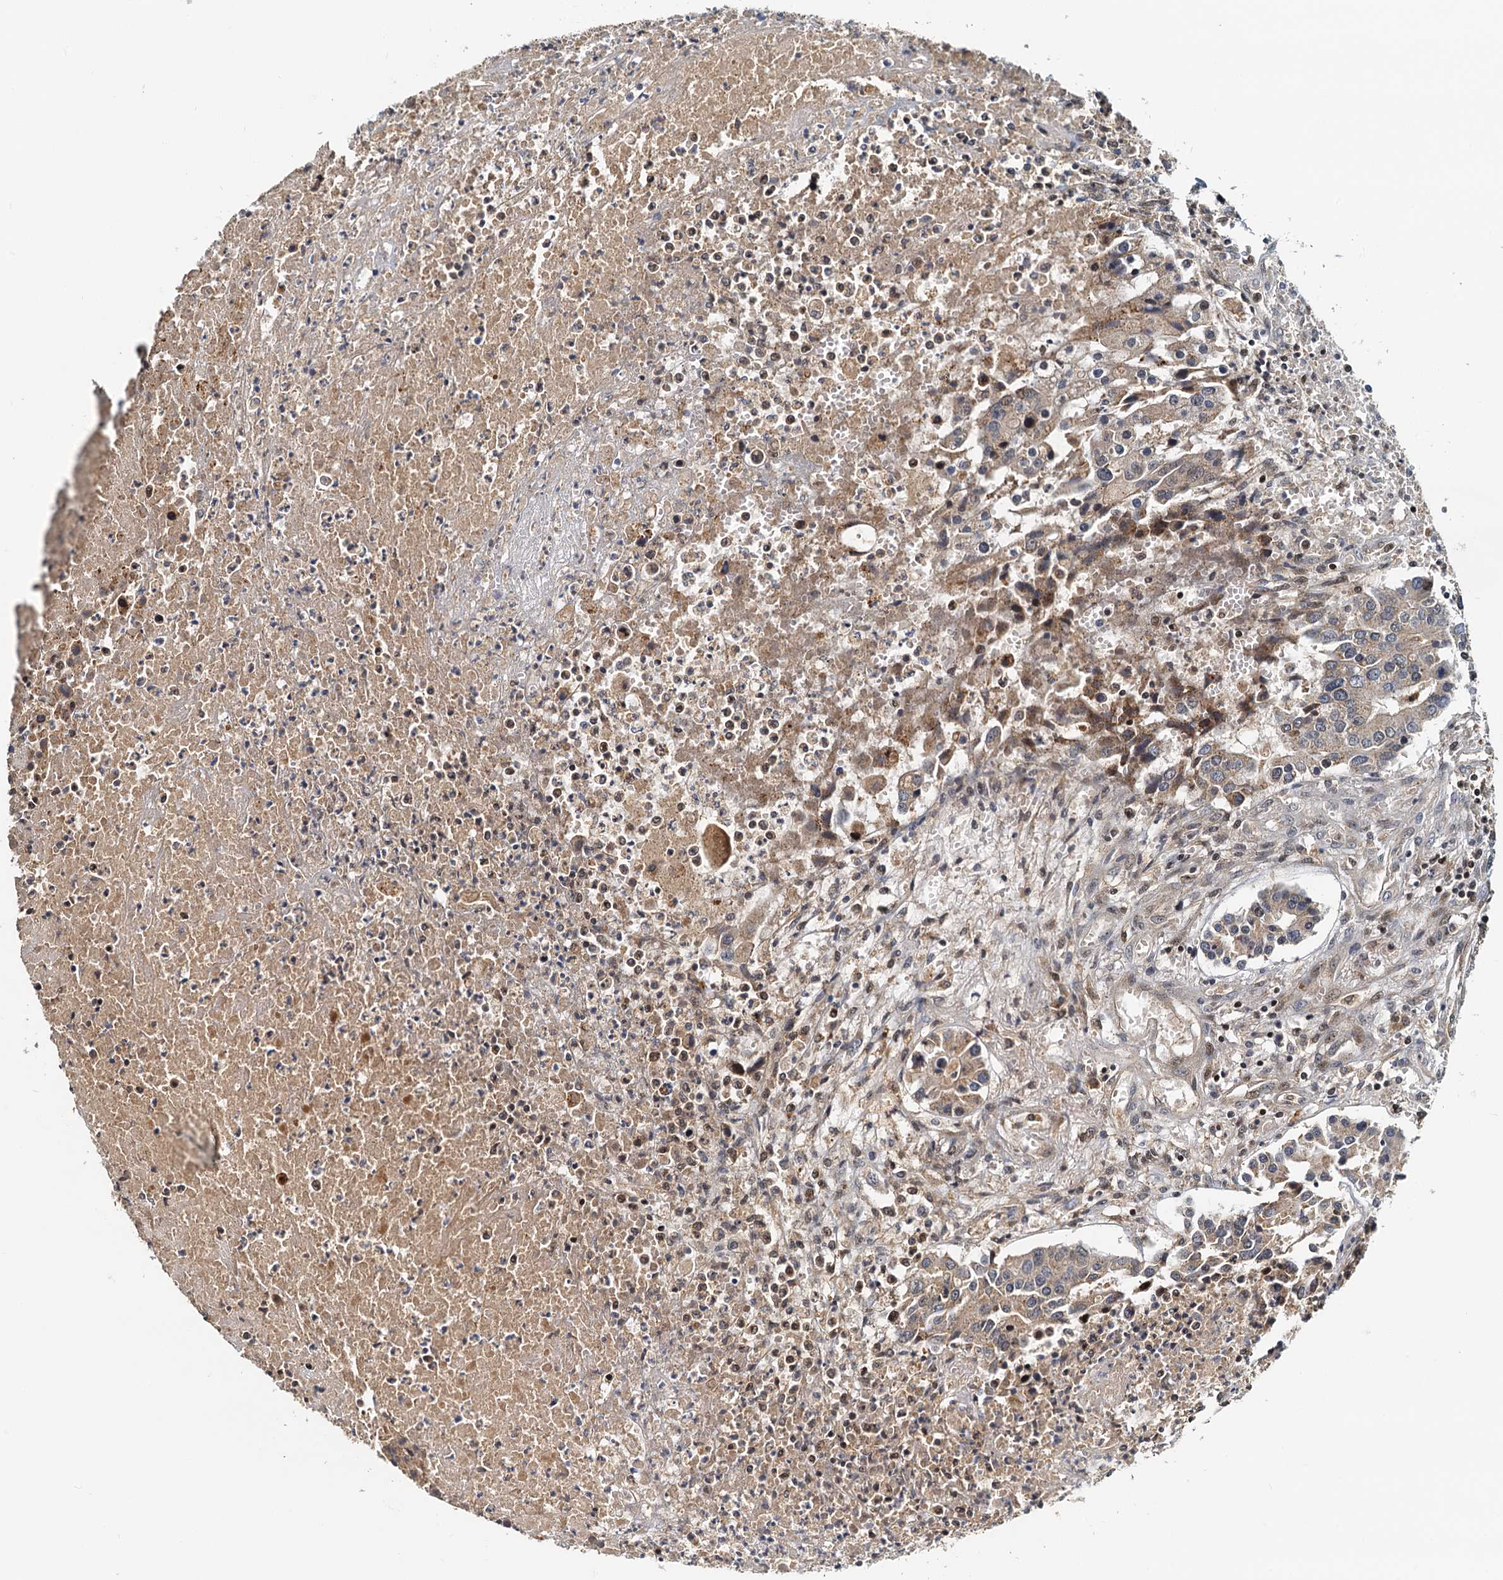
{"staining": {"intensity": "moderate", "quantity": ">75%", "location": "cytoplasmic/membranous"}, "tissue": "colorectal cancer", "cell_type": "Tumor cells", "image_type": "cancer", "snomed": [{"axis": "morphology", "description": "Adenocarcinoma, NOS"}, {"axis": "topography", "description": "Colon"}], "caption": "High-magnification brightfield microscopy of adenocarcinoma (colorectal) stained with DAB (brown) and counterstained with hematoxylin (blue). tumor cells exhibit moderate cytoplasmic/membranous positivity is identified in approximately>75% of cells.", "gene": "TOLLIP", "patient": {"sex": "male", "age": 77}}